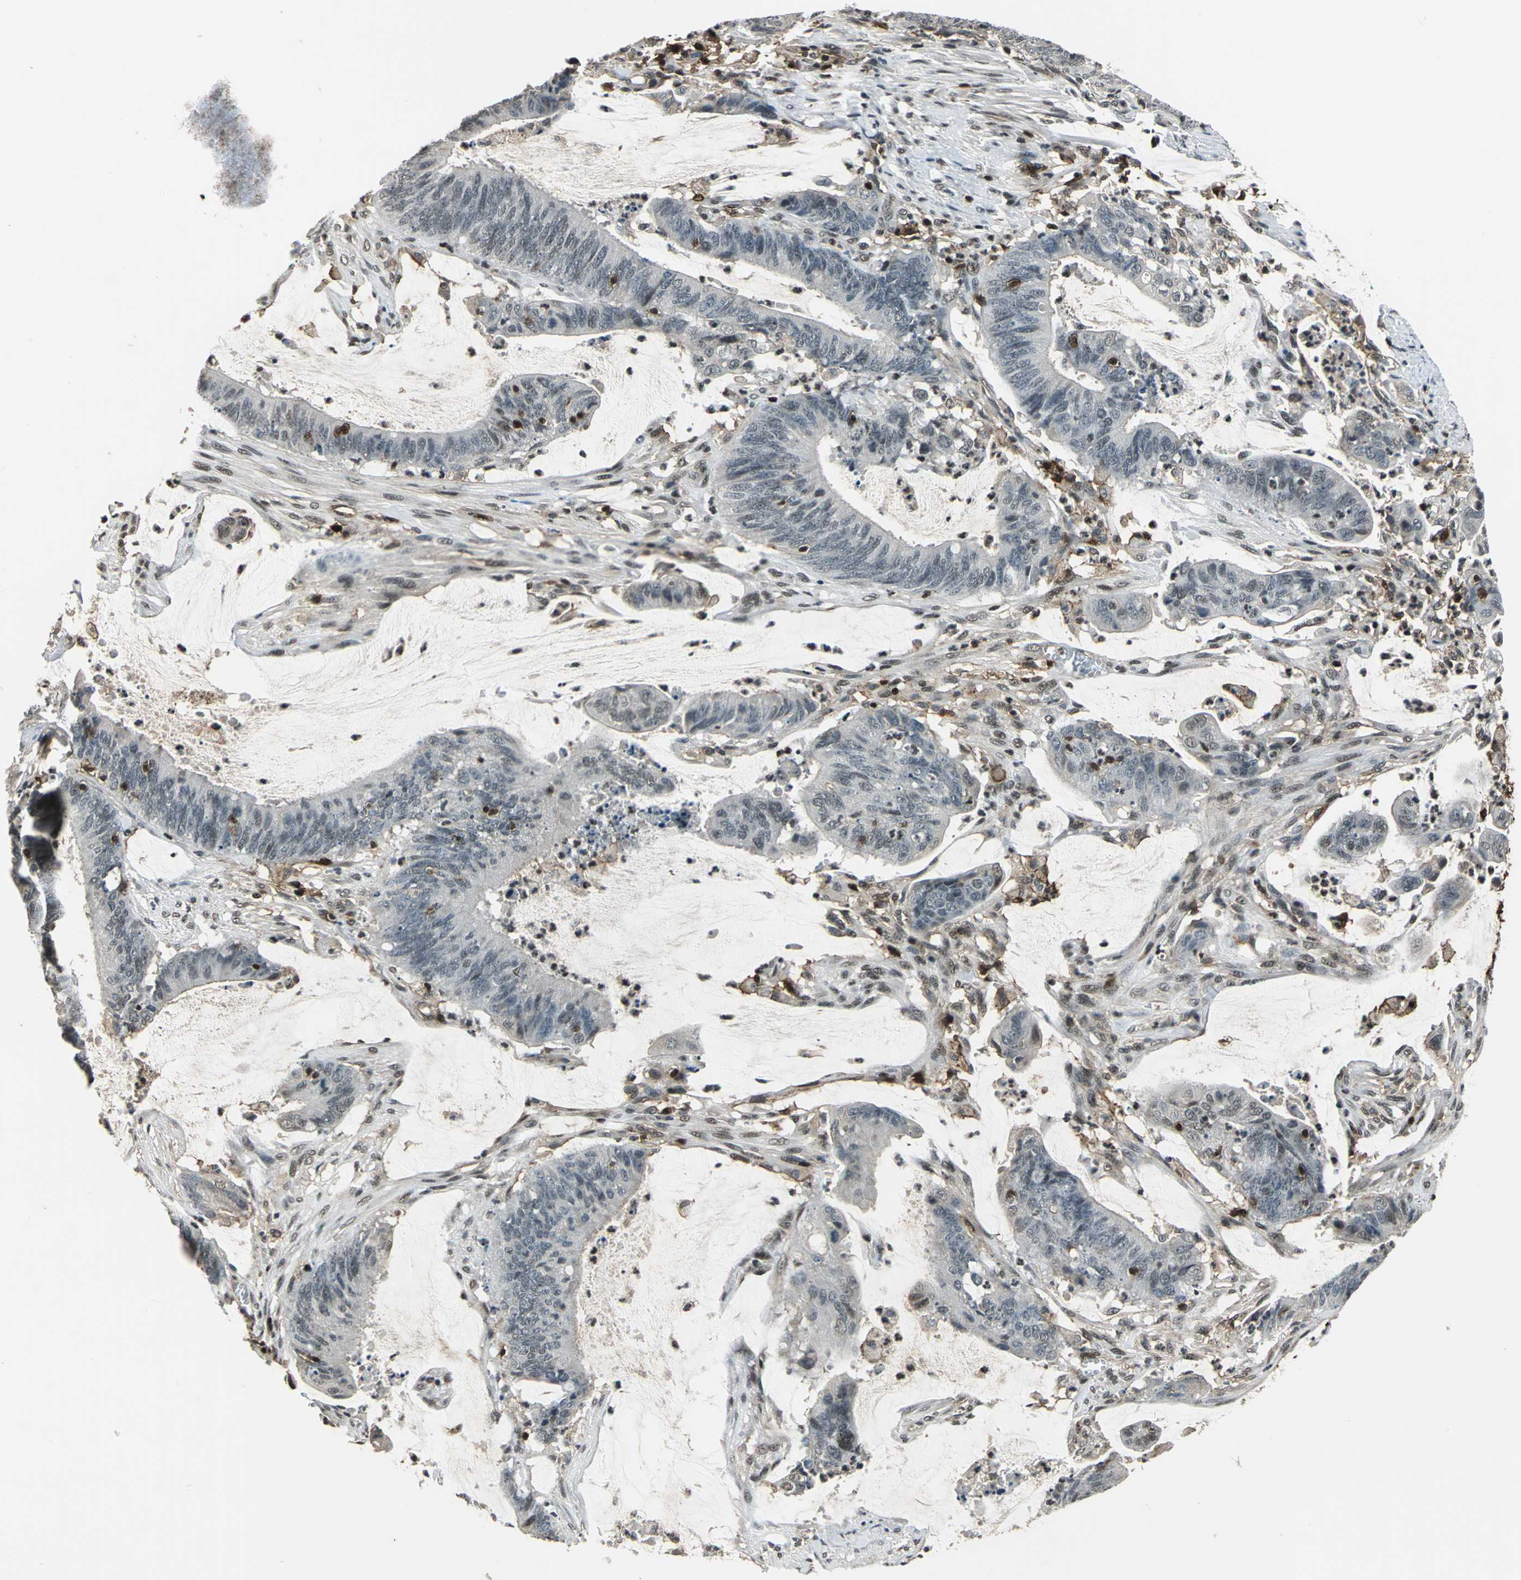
{"staining": {"intensity": "negative", "quantity": "none", "location": "none"}, "tissue": "colorectal cancer", "cell_type": "Tumor cells", "image_type": "cancer", "snomed": [{"axis": "morphology", "description": "Adenocarcinoma, NOS"}, {"axis": "topography", "description": "Rectum"}], "caption": "Colorectal cancer stained for a protein using immunohistochemistry (IHC) demonstrates no staining tumor cells.", "gene": "NR2C2", "patient": {"sex": "female", "age": 66}}